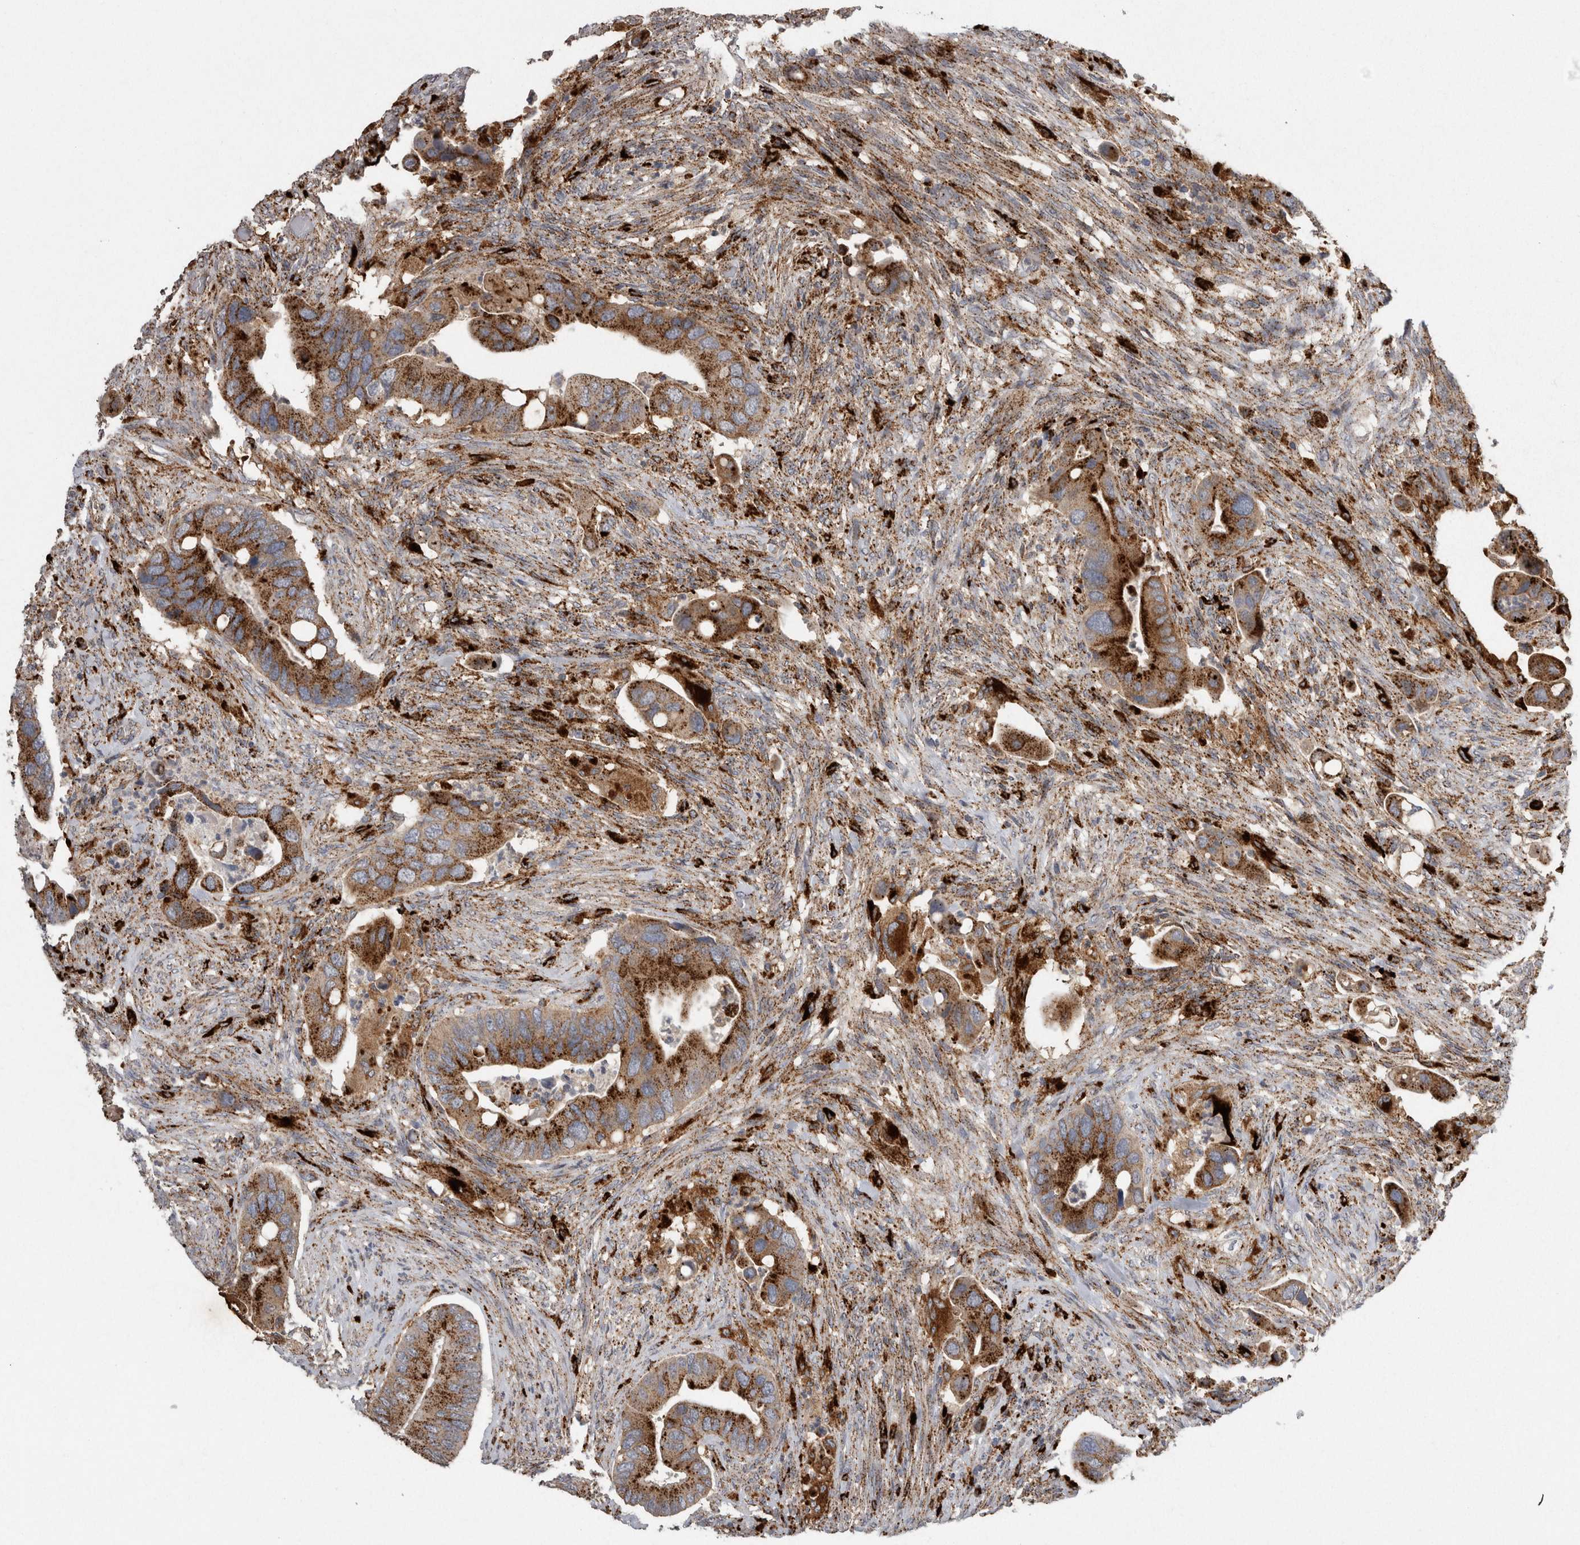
{"staining": {"intensity": "strong", "quantity": ">75%", "location": "cytoplasmic/membranous"}, "tissue": "colorectal cancer", "cell_type": "Tumor cells", "image_type": "cancer", "snomed": [{"axis": "morphology", "description": "Adenocarcinoma, NOS"}, {"axis": "topography", "description": "Rectum"}], "caption": "Immunohistochemical staining of adenocarcinoma (colorectal) shows high levels of strong cytoplasmic/membranous staining in approximately >75% of tumor cells.", "gene": "CTSZ", "patient": {"sex": "female", "age": 57}}